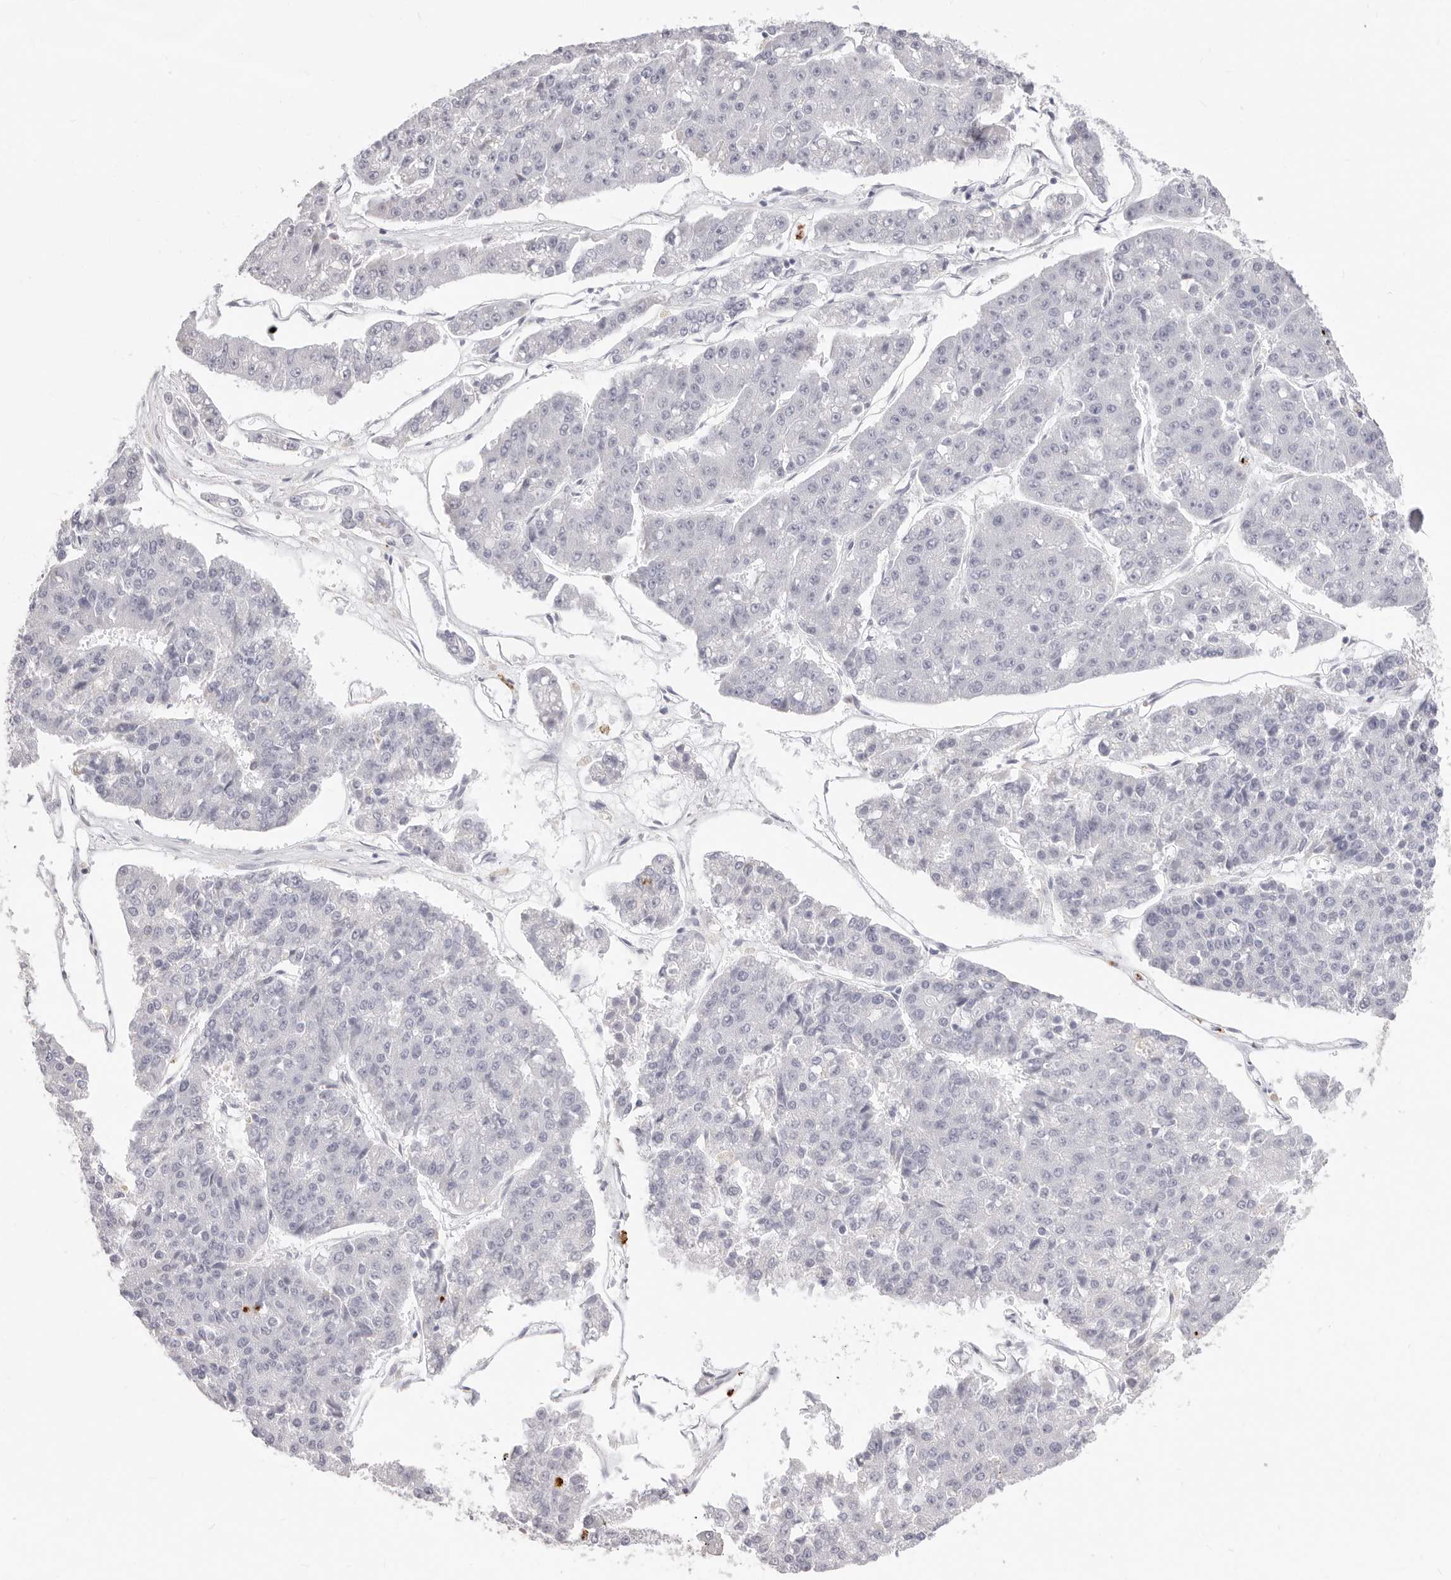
{"staining": {"intensity": "negative", "quantity": "none", "location": "none"}, "tissue": "pancreatic cancer", "cell_type": "Tumor cells", "image_type": "cancer", "snomed": [{"axis": "morphology", "description": "Adenocarcinoma, NOS"}, {"axis": "topography", "description": "Pancreas"}], "caption": "Tumor cells are negative for protein expression in human pancreatic cancer. (DAB immunohistochemistry (IHC) with hematoxylin counter stain).", "gene": "CAMP", "patient": {"sex": "male", "age": 50}}